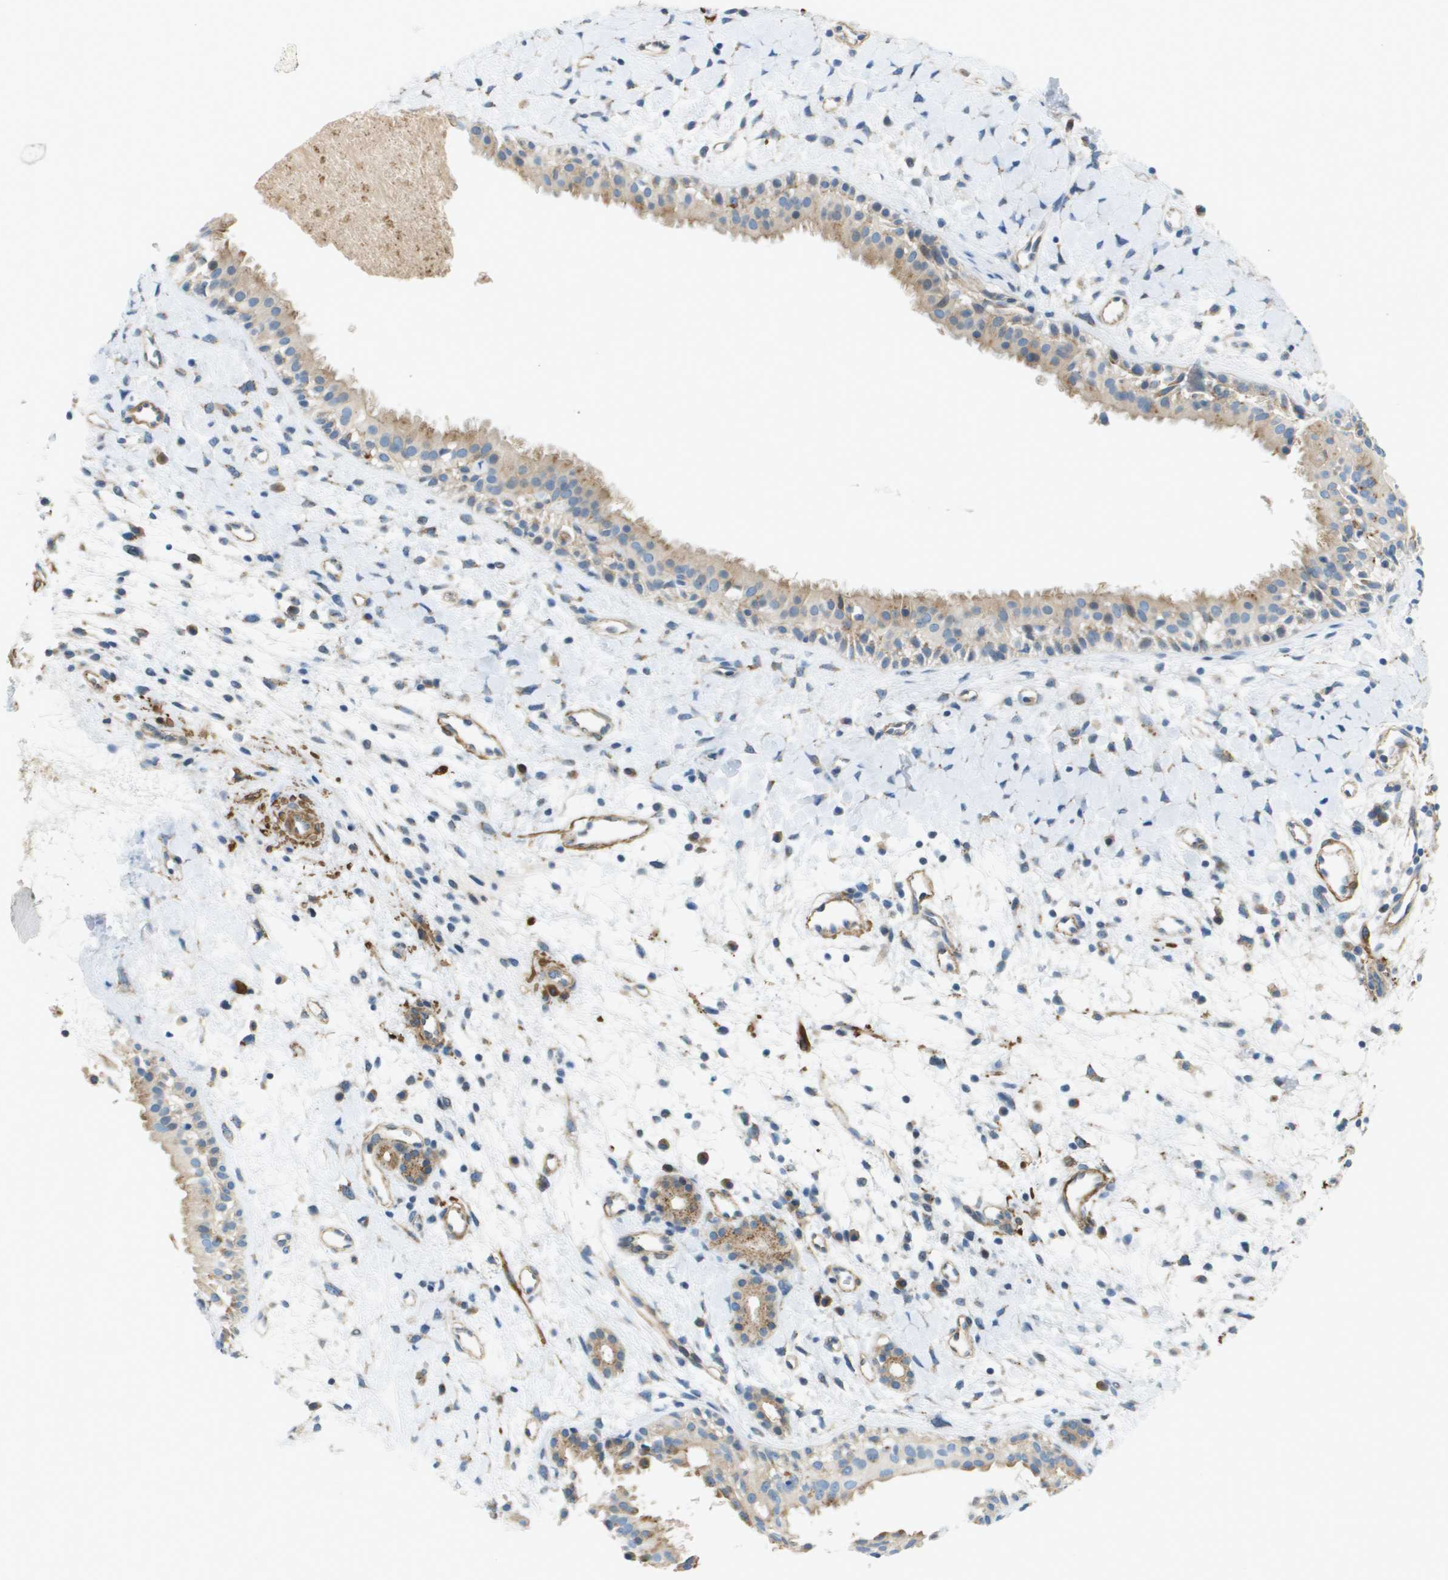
{"staining": {"intensity": "weak", "quantity": ">75%", "location": "cytoplasmic/membranous"}, "tissue": "nasopharynx", "cell_type": "Respiratory epithelial cells", "image_type": "normal", "snomed": [{"axis": "morphology", "description": "Normal tissue, NOS"}, {"axis": "topography", "description": "Nasopharynx"}], "caption": "Human nasopharynx stained for a protein (brown) reveals weak cytoplasmic/membranous positive staining in approximately >75% of respiratory epithelial cells.", "gene": "MYH11", "patient": {"sex": "male", "age": 22}}